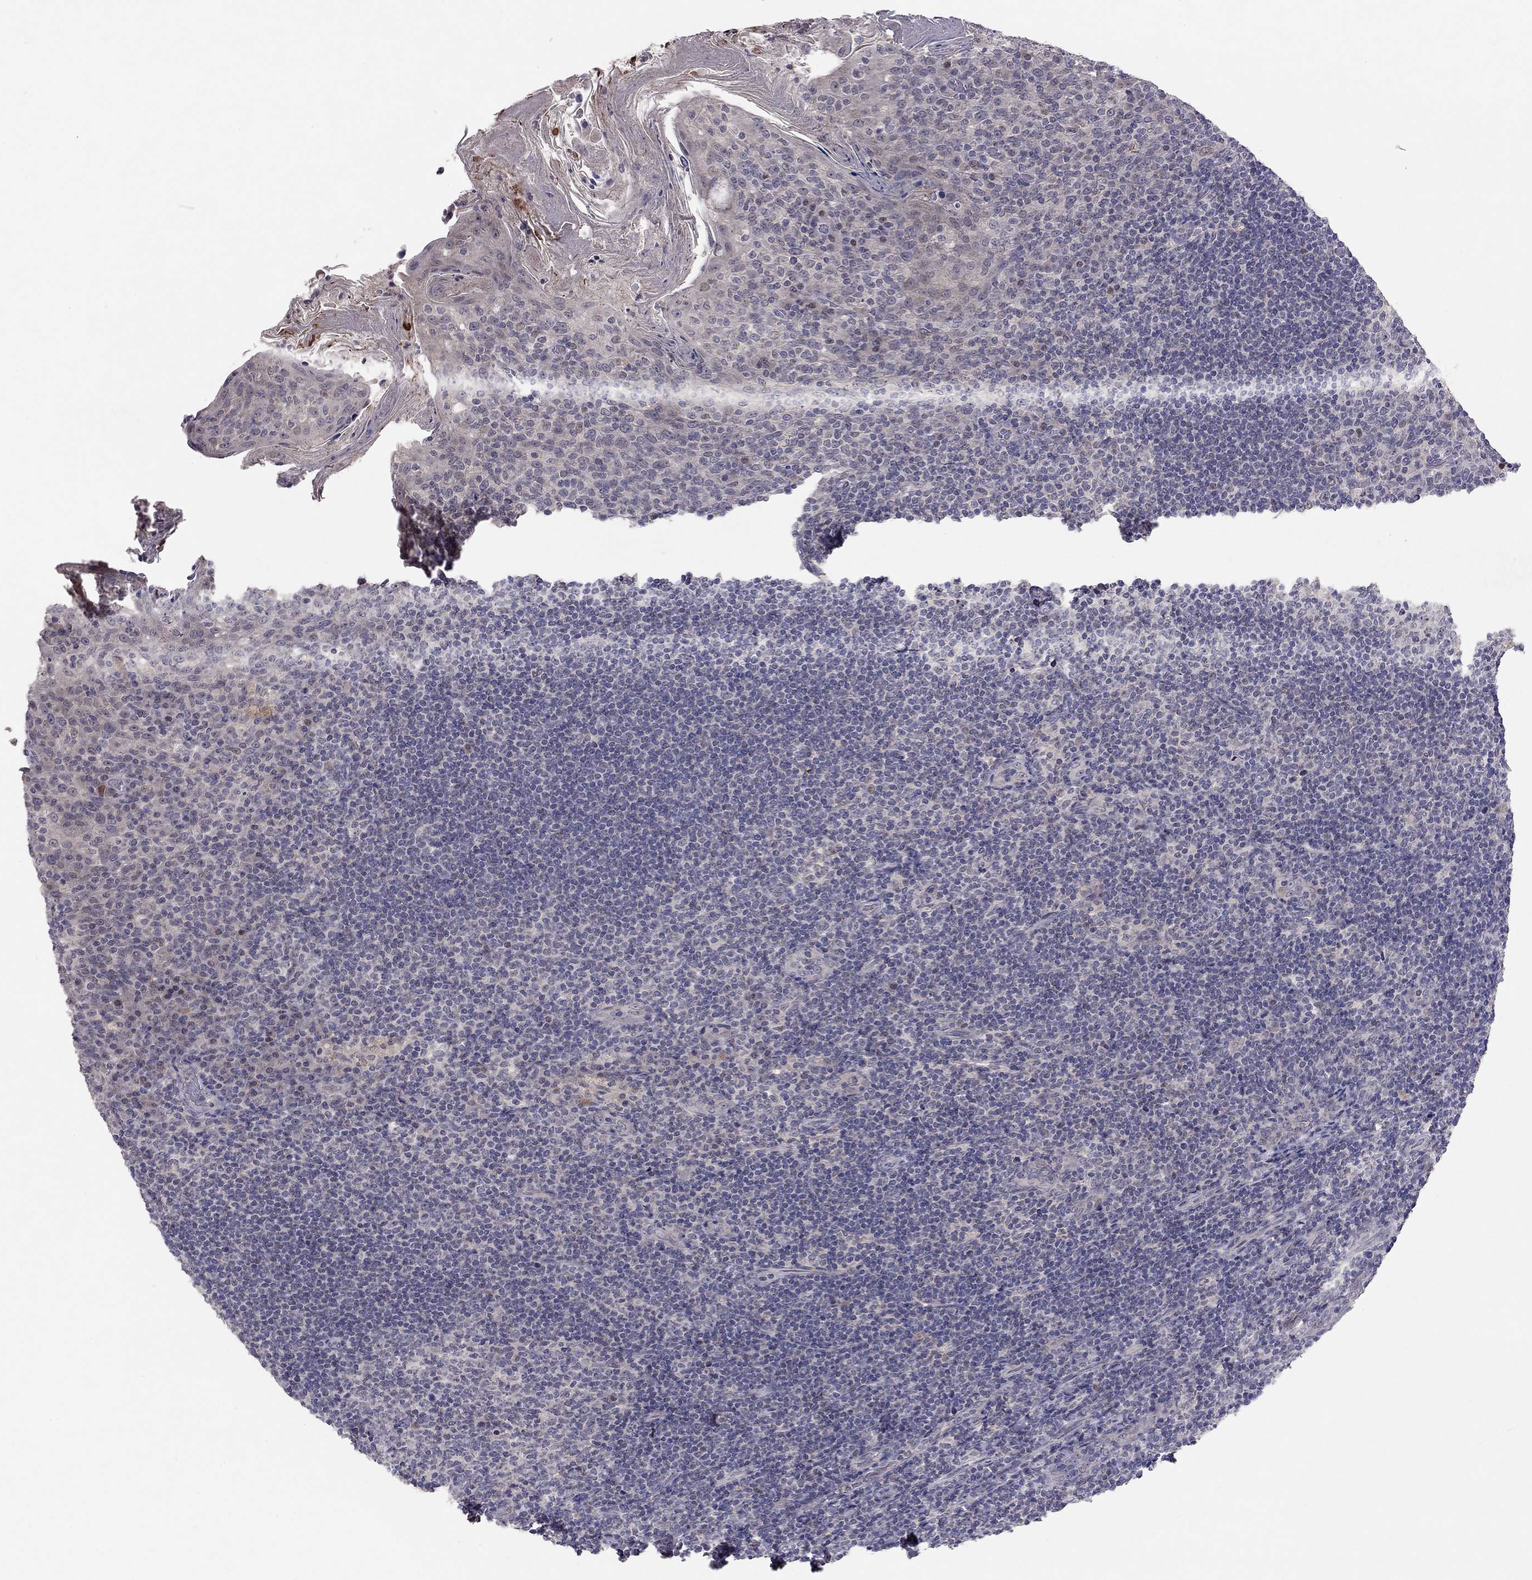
{"staining": {"intensity": "negative", "quantity": "none", "location": "none"}, "tissue": "tonsil", "cell_type": "Germinal center cells", "image_type": "normal", "snomed": [{"axis": "morphology", "description": "Normal tissue, NOS"}, {"axis": "topography", "description": "Tonsil"}], "caption": "Immunohistochemical staining of unremarkable tonsil displays no significant staining in germinal center cells.", "gene": "ESR2", "patient": {"sex": "female", "age": 10}}